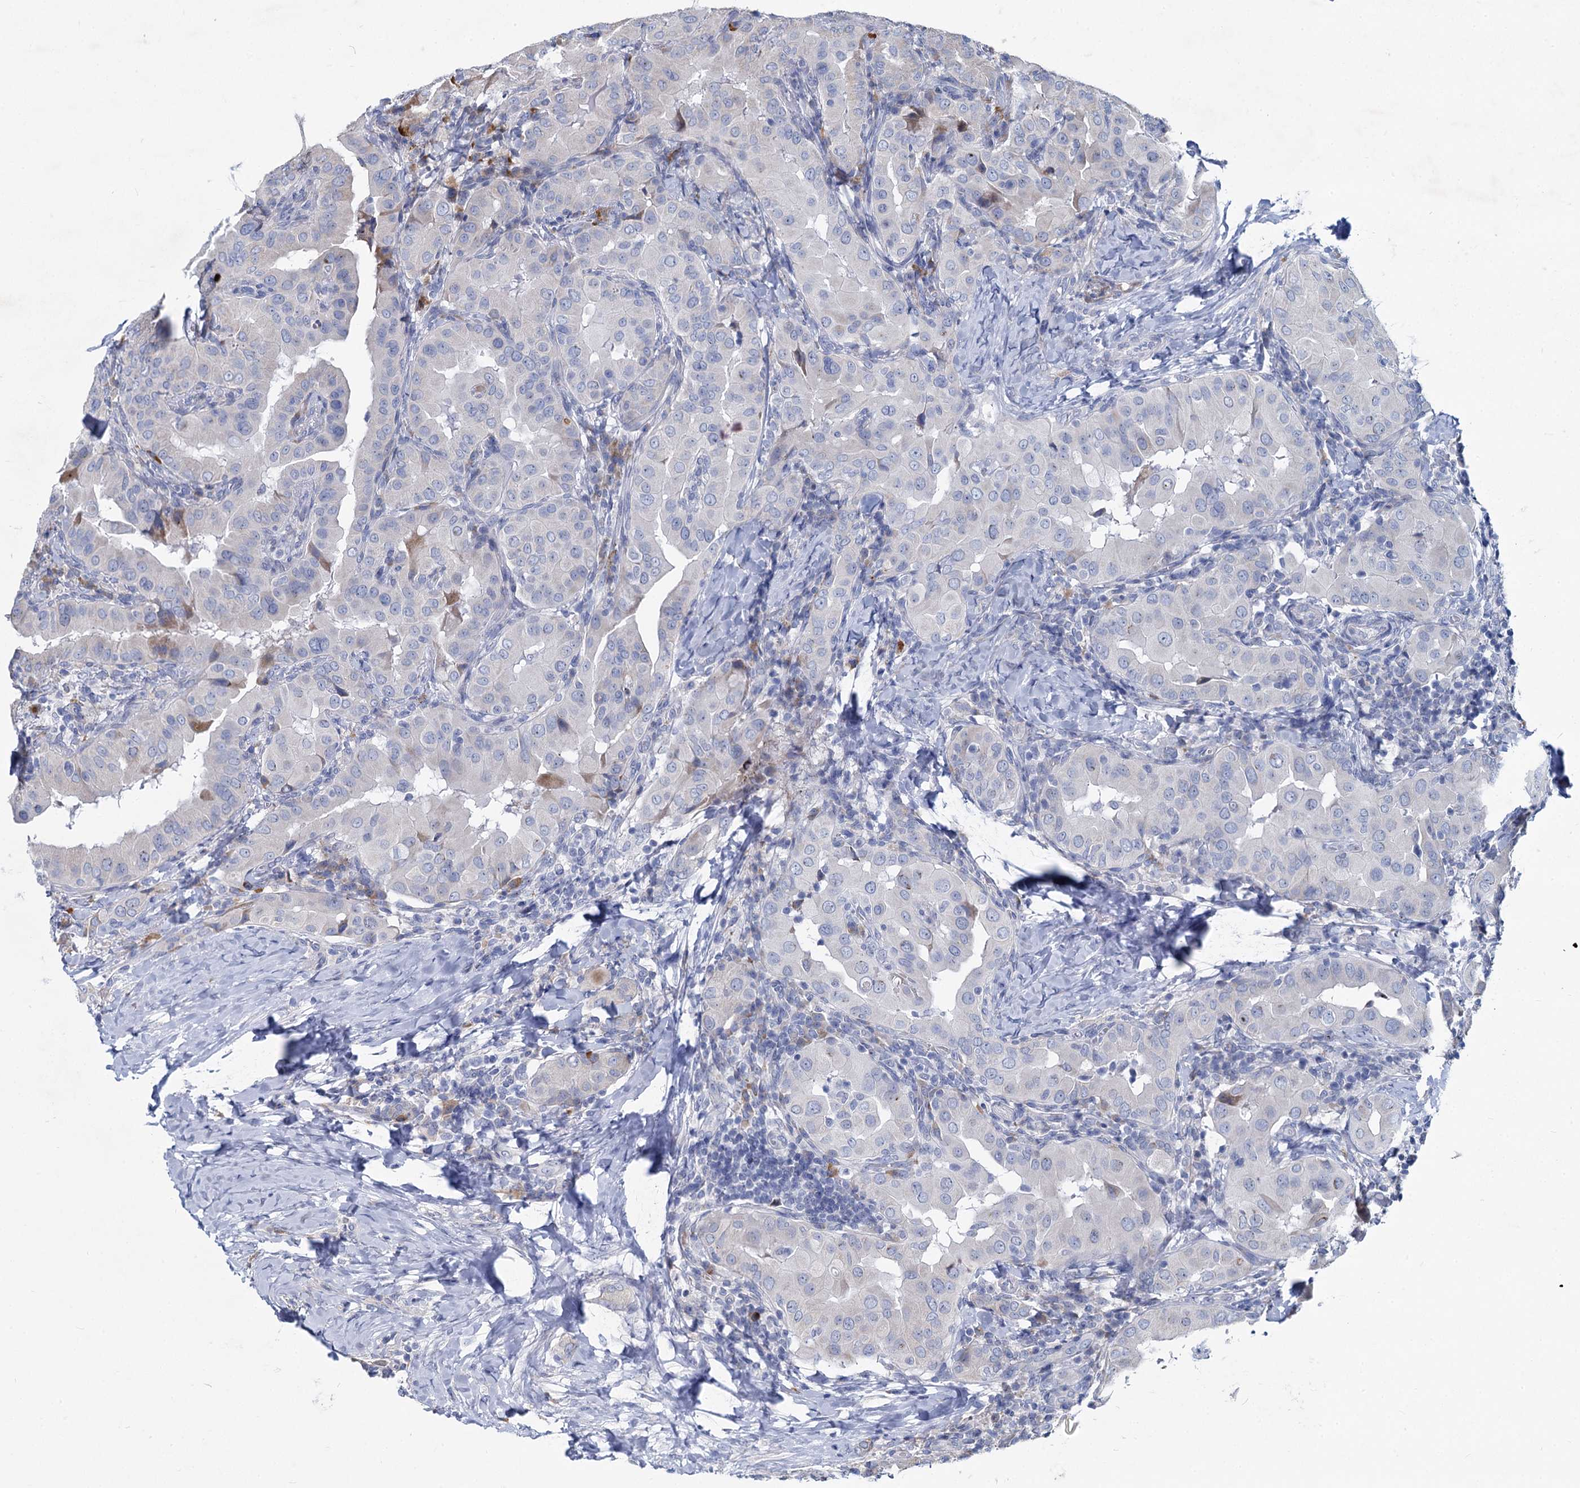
{"staining": {"intensity": "negative", "quantity": "none", "location": "none"}, "tissue": "thyroid cancer", "cell_type": "Tumor cells", "image_type": "cancer", "snomed": [{"axis": "morphology", "description": "Papillary adenocarcinoma, NOS"}, {"axis": "topography", "description": "Thyroid gland"}], "caption": "This photomicrograph is of thyroid cancer (papillary adenocarcinoma) stained with immunohistochemistry (IHC) to label a protein in brown with the nuclei are counter-stained blue. There is no staining in tumor cells. (IHC, brightfield microscopy, high magnification).", "gene": "PRSS35", "patient": {"sex": "male", "age": 33}}